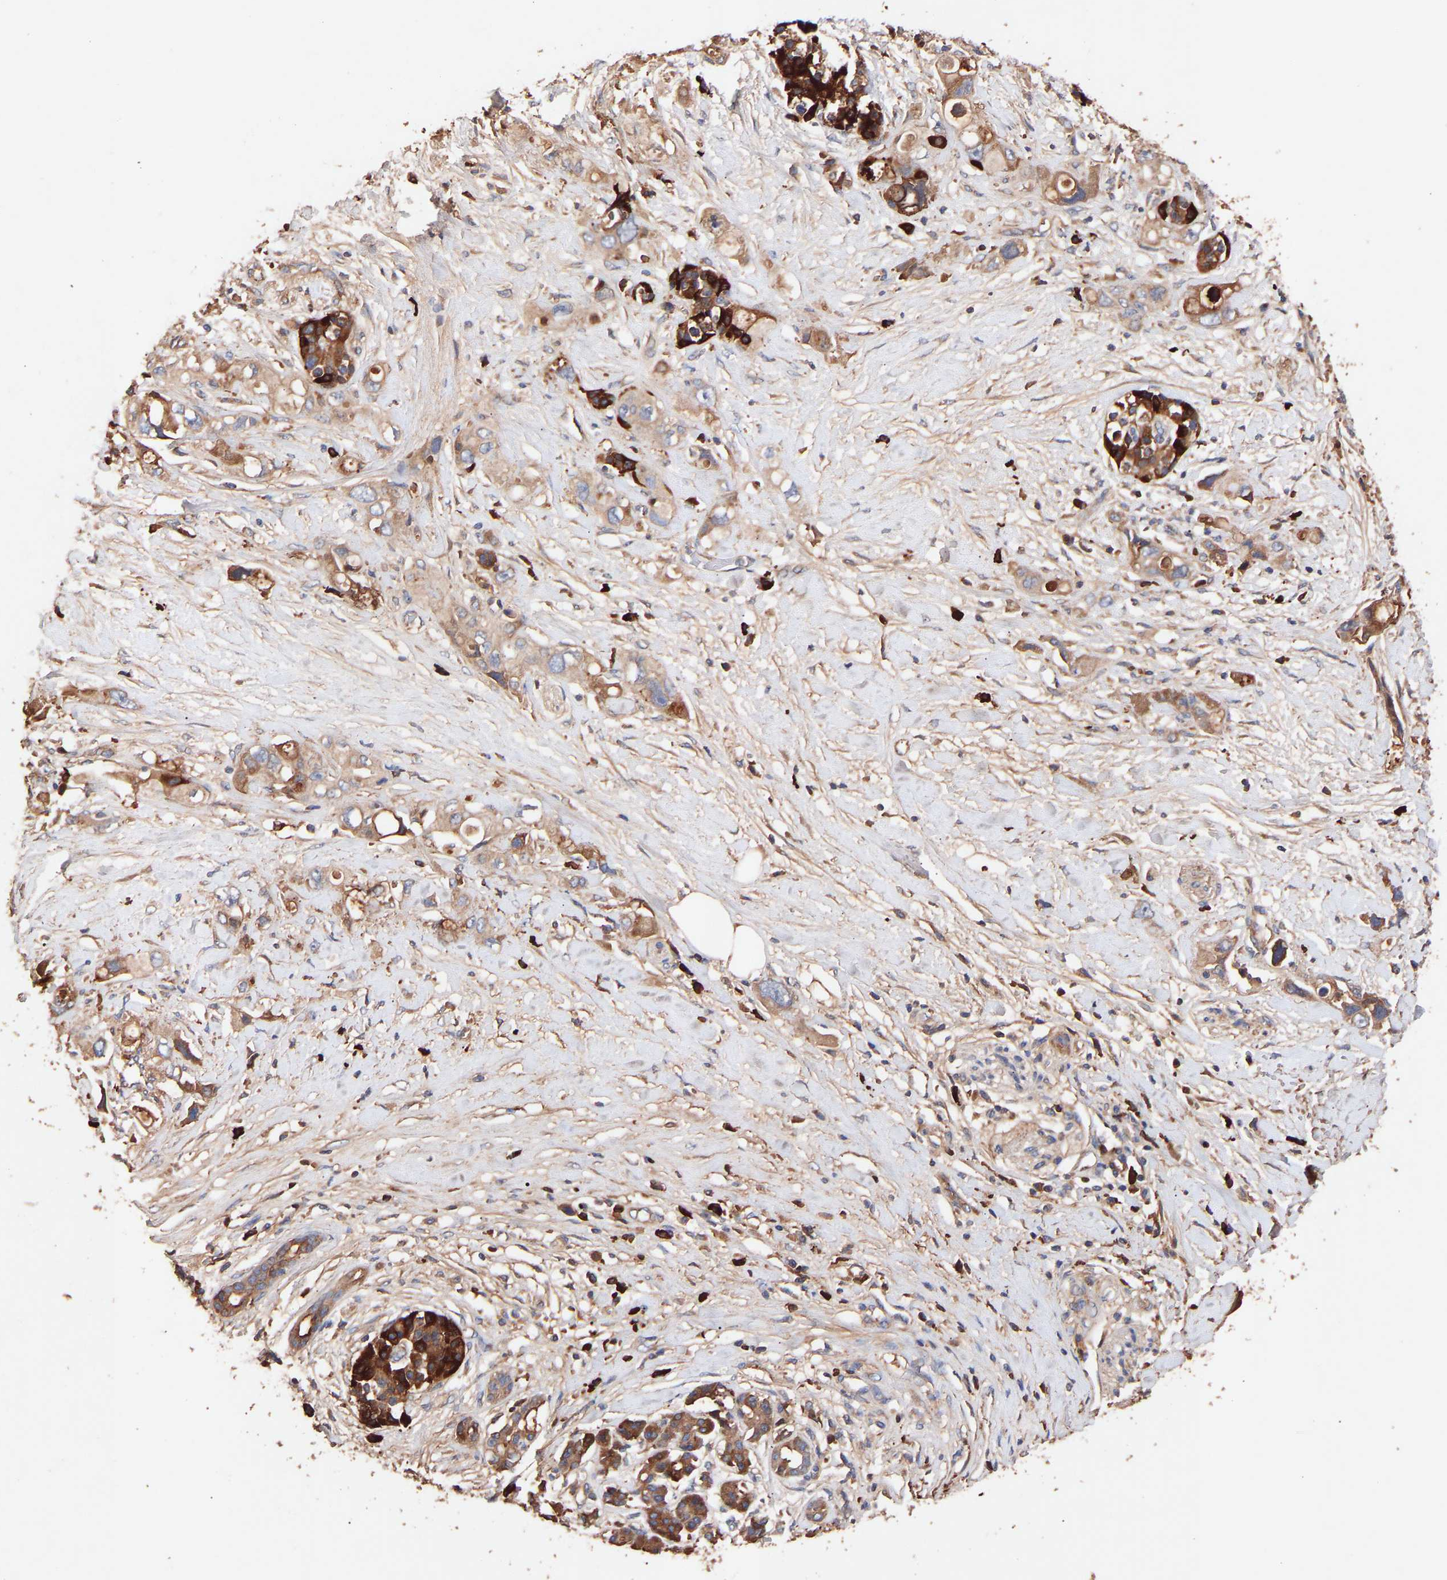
{"staining": {"intensity": "moderate", "quantity": ">75%", "location": "cytoplasmic/membranous"}, "tissue": "pancreatic cancer", "cell_type": "Tumor cells", "image_type": "cancer", "snomed": [{"axis": "morphology", "description": "Adenocarcinoma, NOS"}, {"axis": "topography", "description": "Pancreas"}], "caption": "Protein analysis of pancreatic adenocarcinoma tissue reveals moderate cytoplasmic/membranous positivity in approximately >75% of tumor cells.", "gene": "TMEM268", "patient": {"sex": "female", "age": 56}}